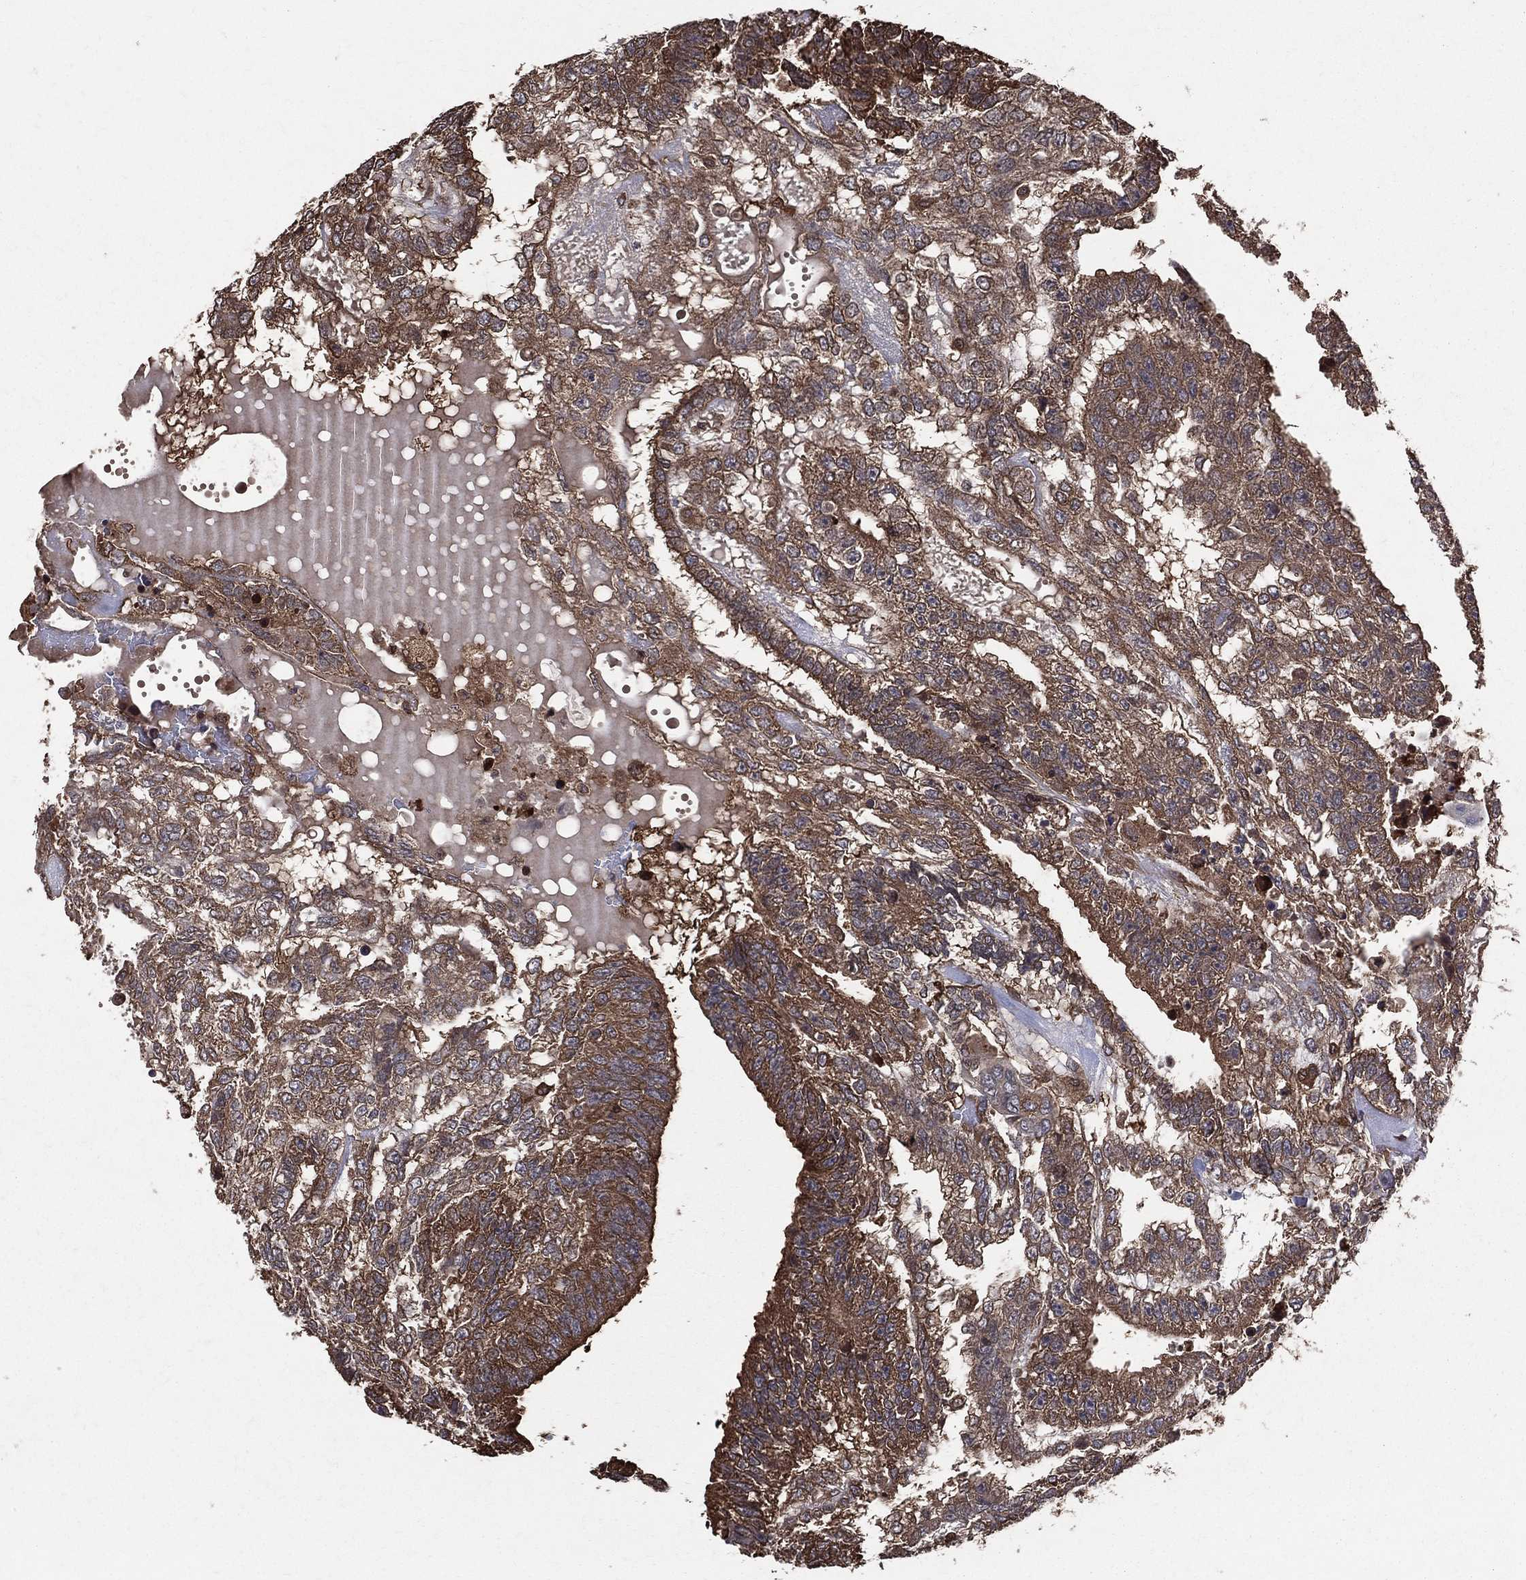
{"staining": {"intensity": "moderate", "quantity": ">75%", "location": "cytoplasmic/membranous"}, "tissue": "testis cancer", "cell_type": "Tumor cells", "image_type": "cancer", "snomed": [{"axis": "morphology", "description": "Seminoma, NOS"}, {"axis": "morphology", "description": "Carcinoma, Embryonal, NOS"}, {"axis": "topography", "description": "Testis"}], "caption": "Immunohistochemical staining of human testis seminoma exhibits moderate cytoplasmic/membranous protein positivity in approximately >75% of tumor cells. (Stains: DAB (3,3'-diaminobenzidine) in brown, nuclei in blue, Microscopy: brightfield microscopy at high magnification).", "gene": "DPYSL2", "patient": {"sex": "male", "age": 41}}